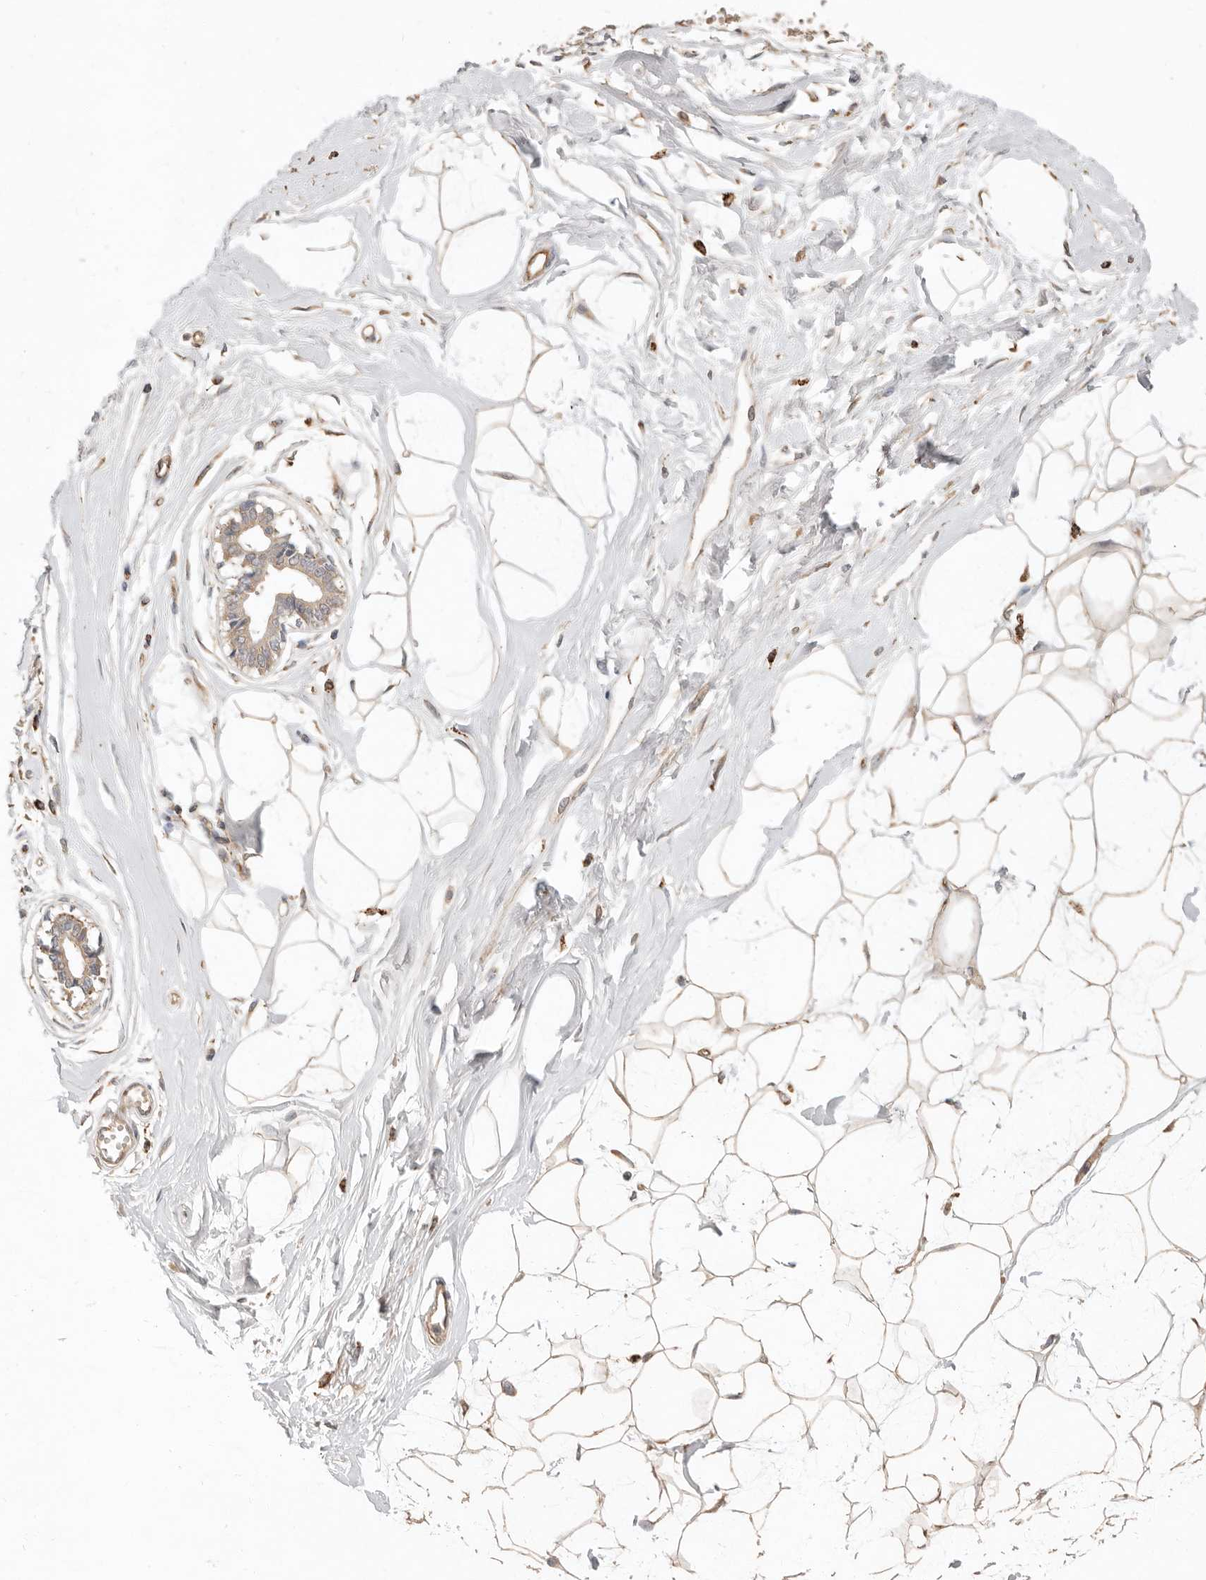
{"staining": {"intensity": "weak", "quantity": ">75%", "location": "cytoplasmic/membranous"}, "tissue": "breast", "cell_type": "Adipocytes", "image_type": "normal", "snomed": [{"axis": "morphology", "description": "Normal tissue, NOS"}, {"axis": "topography", "description": "Breast"}], "caption": "Weak cytoplasmic/membranous expression is appreciated in approximately >75% of adipocytes in unremarkable breast. (DAB IHC with brightfield microscopy, high magnification).", "gene": "ARHGEF10L", "patient": {"sex": "female", "age": 45}}